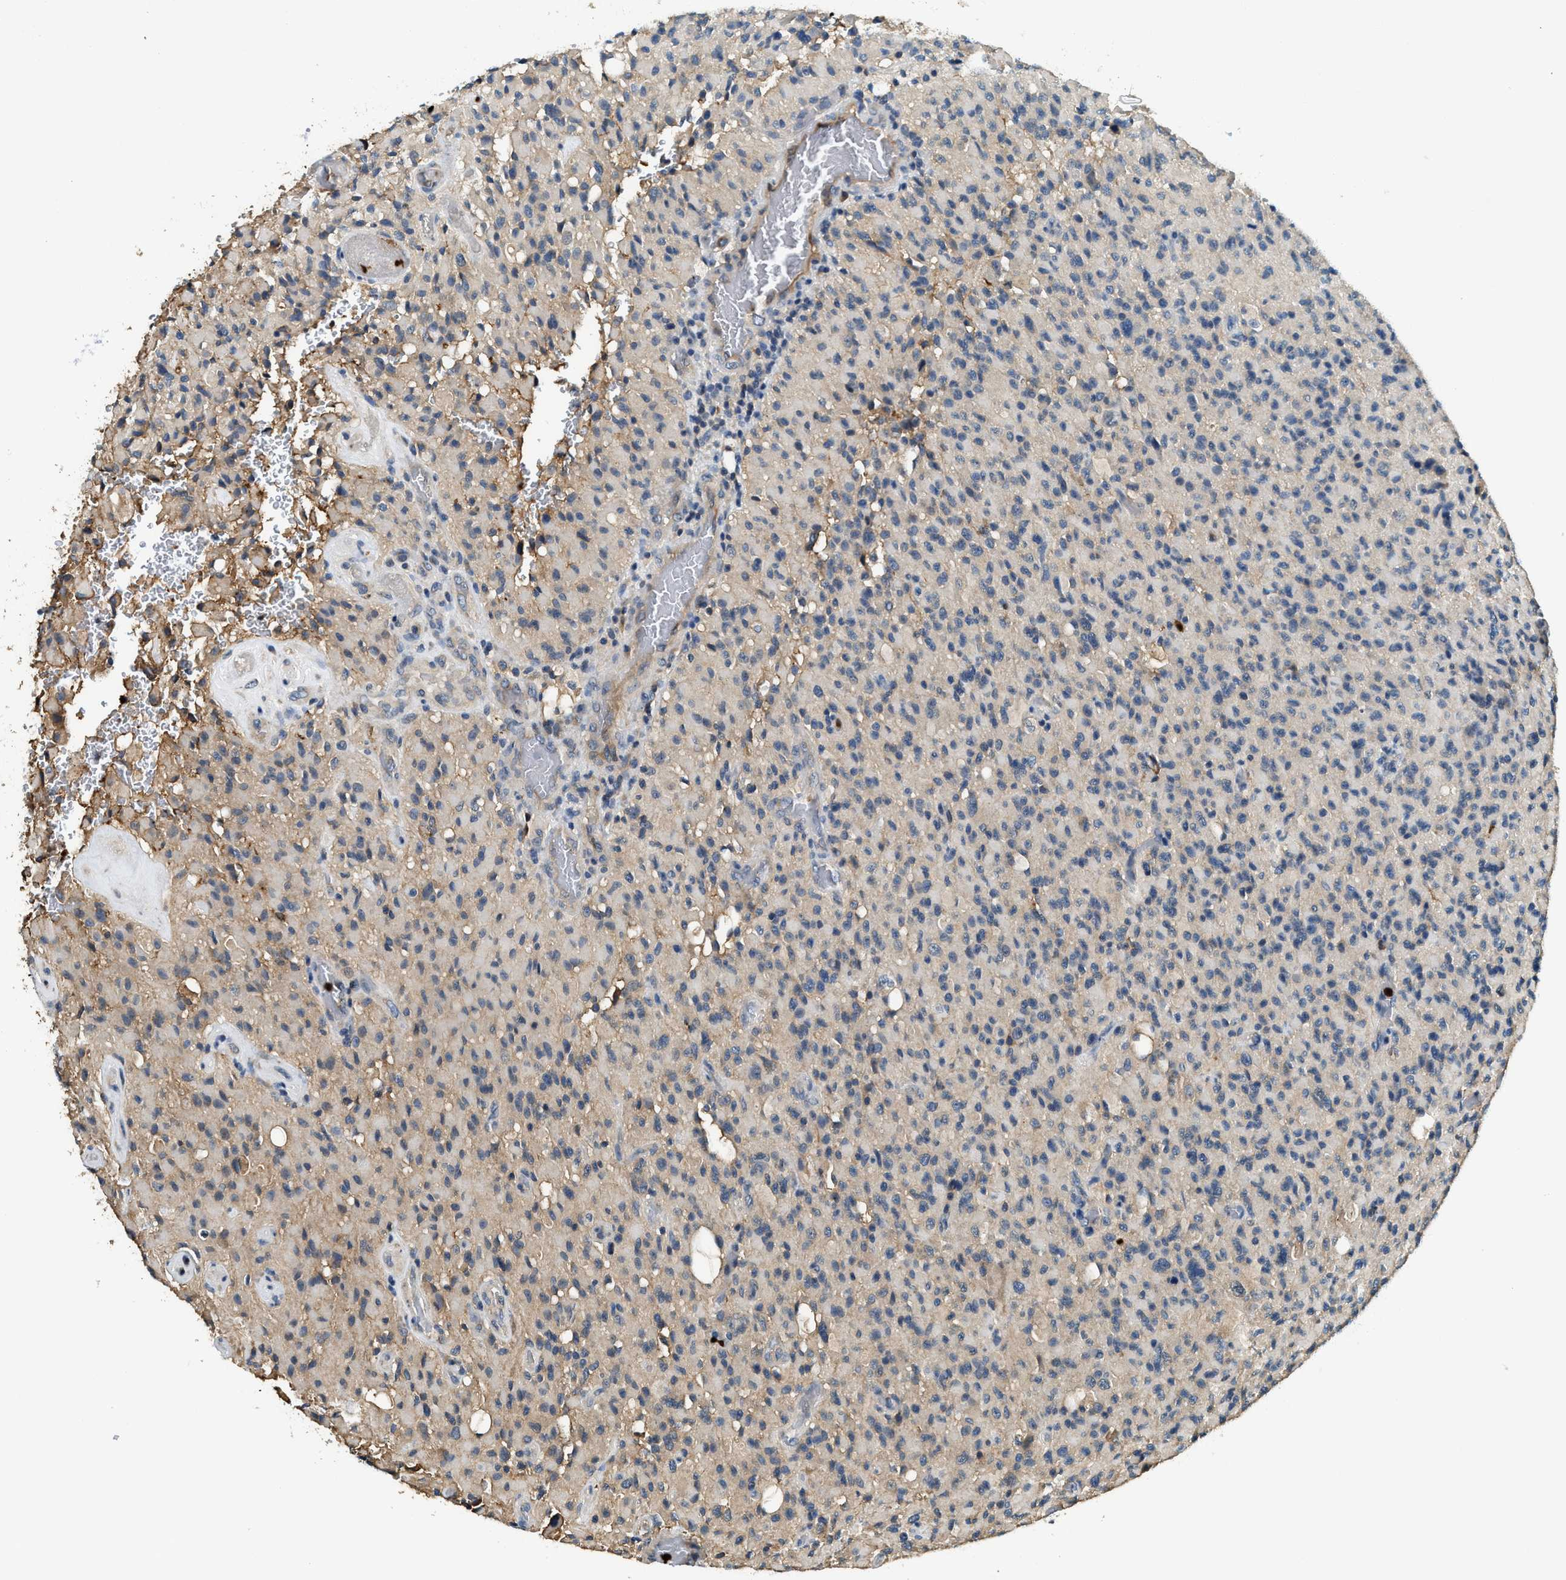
{"staining": {"intensity": "weak", "quantity": "<25%", "location": "cytoplasmic/membranous"}, "tissue": "glioma", "cell_type": "Tumor cells", "image_type": "cancer", "snomed": [{"axis": "morphology", "description": "Glioma, malignant, High grade"}, {"axis": "topography", "description": "Brain"}], "caption": "Tumor cells show no significant protein positivity in malignant glioma (high-grade).", "gene": "ANXA3", "patient": {"sex": "male", "age": 71}}